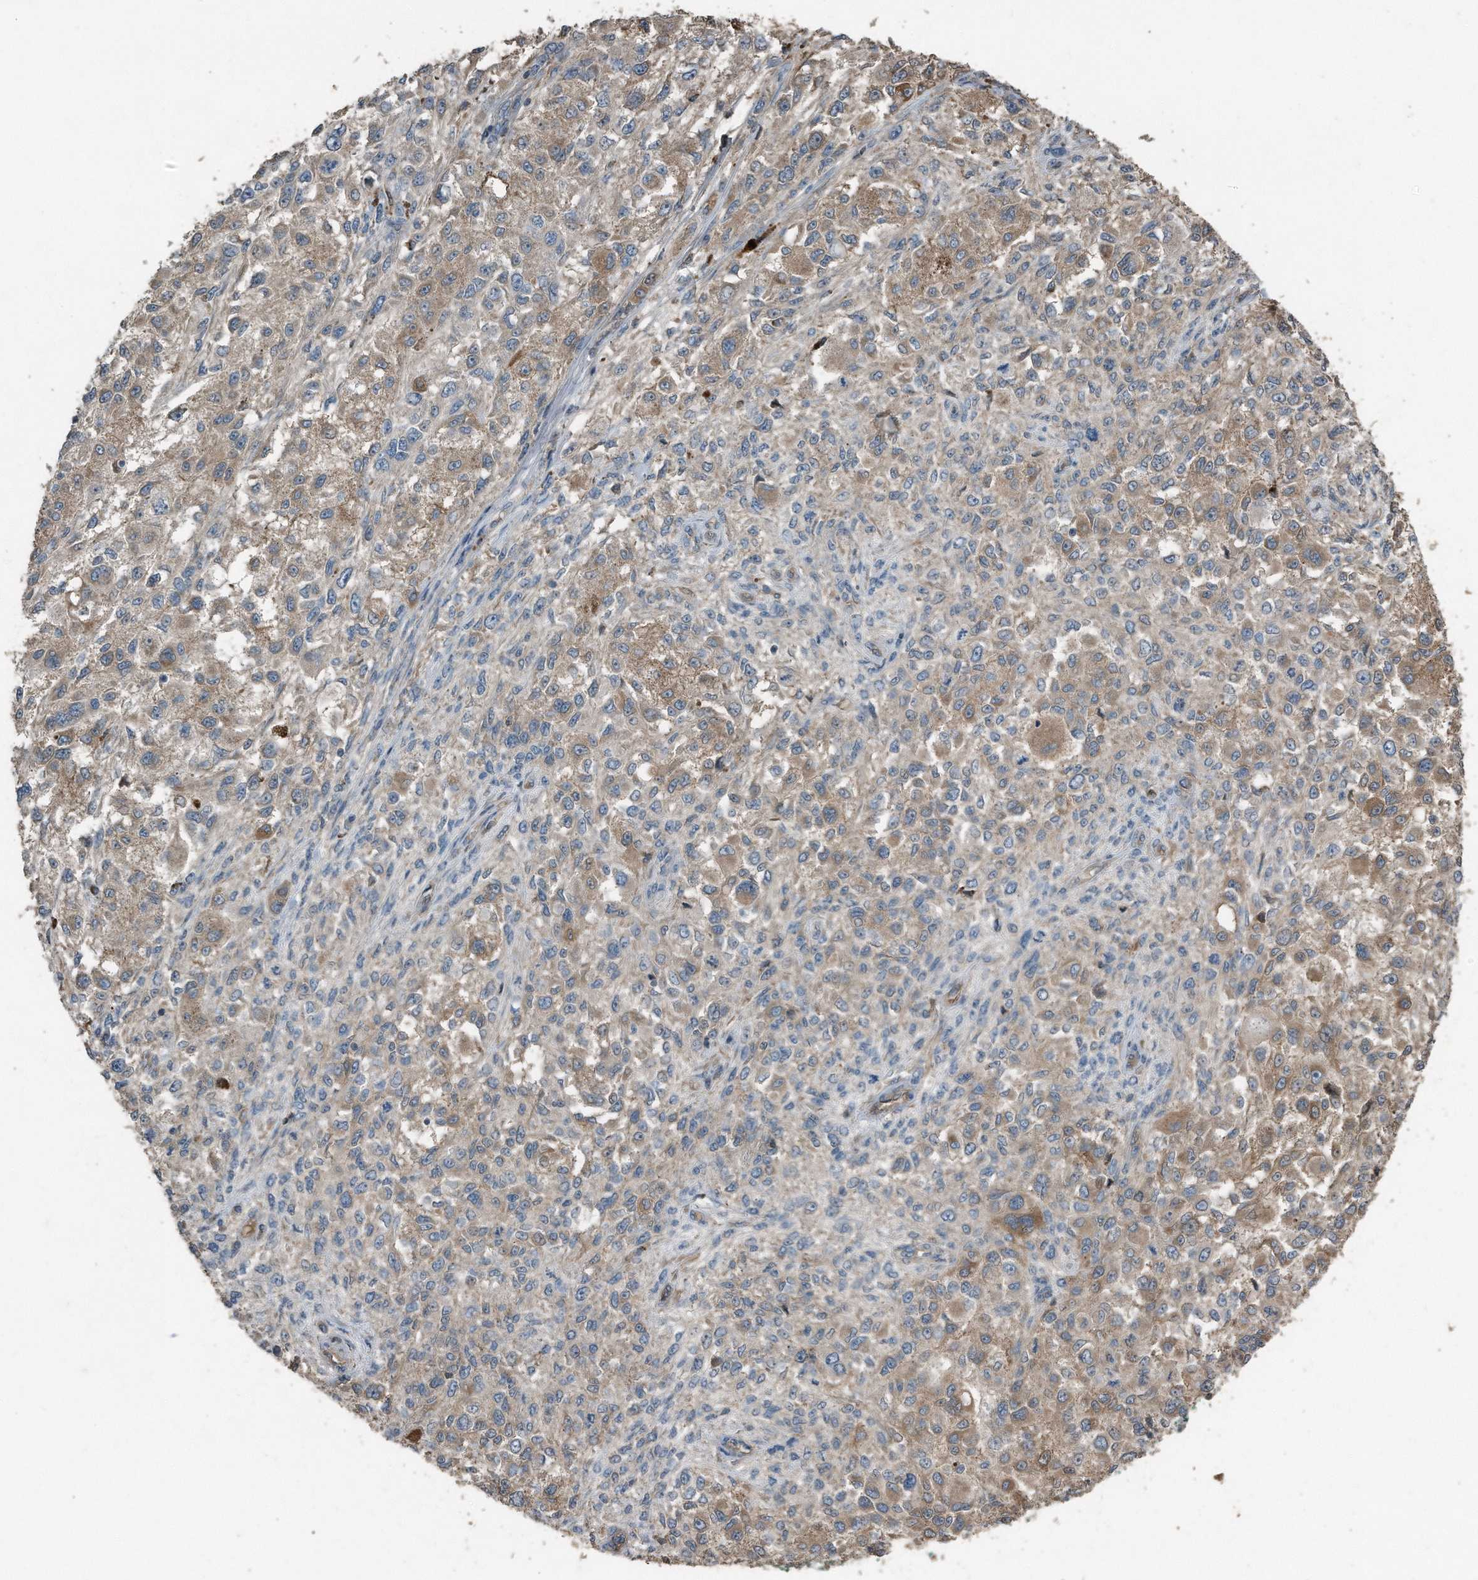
{"staining": {"intensity": "weak", "quantity": "25%-75%", "location": "cytoplasmic/membranous"}, "tissue": "melanoma", "cell_type": "Tumor cells", "image_type": "cancer", "snomed": [{"axis": "morphology", "description": "Necrosis, NOS"}, {"axis": "morphology", "description": "Malignant melanoma, NOS"}, {"axis": "topography", "description": "Skin"}], "caption": "DAB immunohistochemical staining of human malignant melanoma reveals weak cytoplasmic/membranous protein positivity in approximately 25%-75% of tumor cells.", "gene": "C9", "patient": {"sex": "female", "age": 87}}